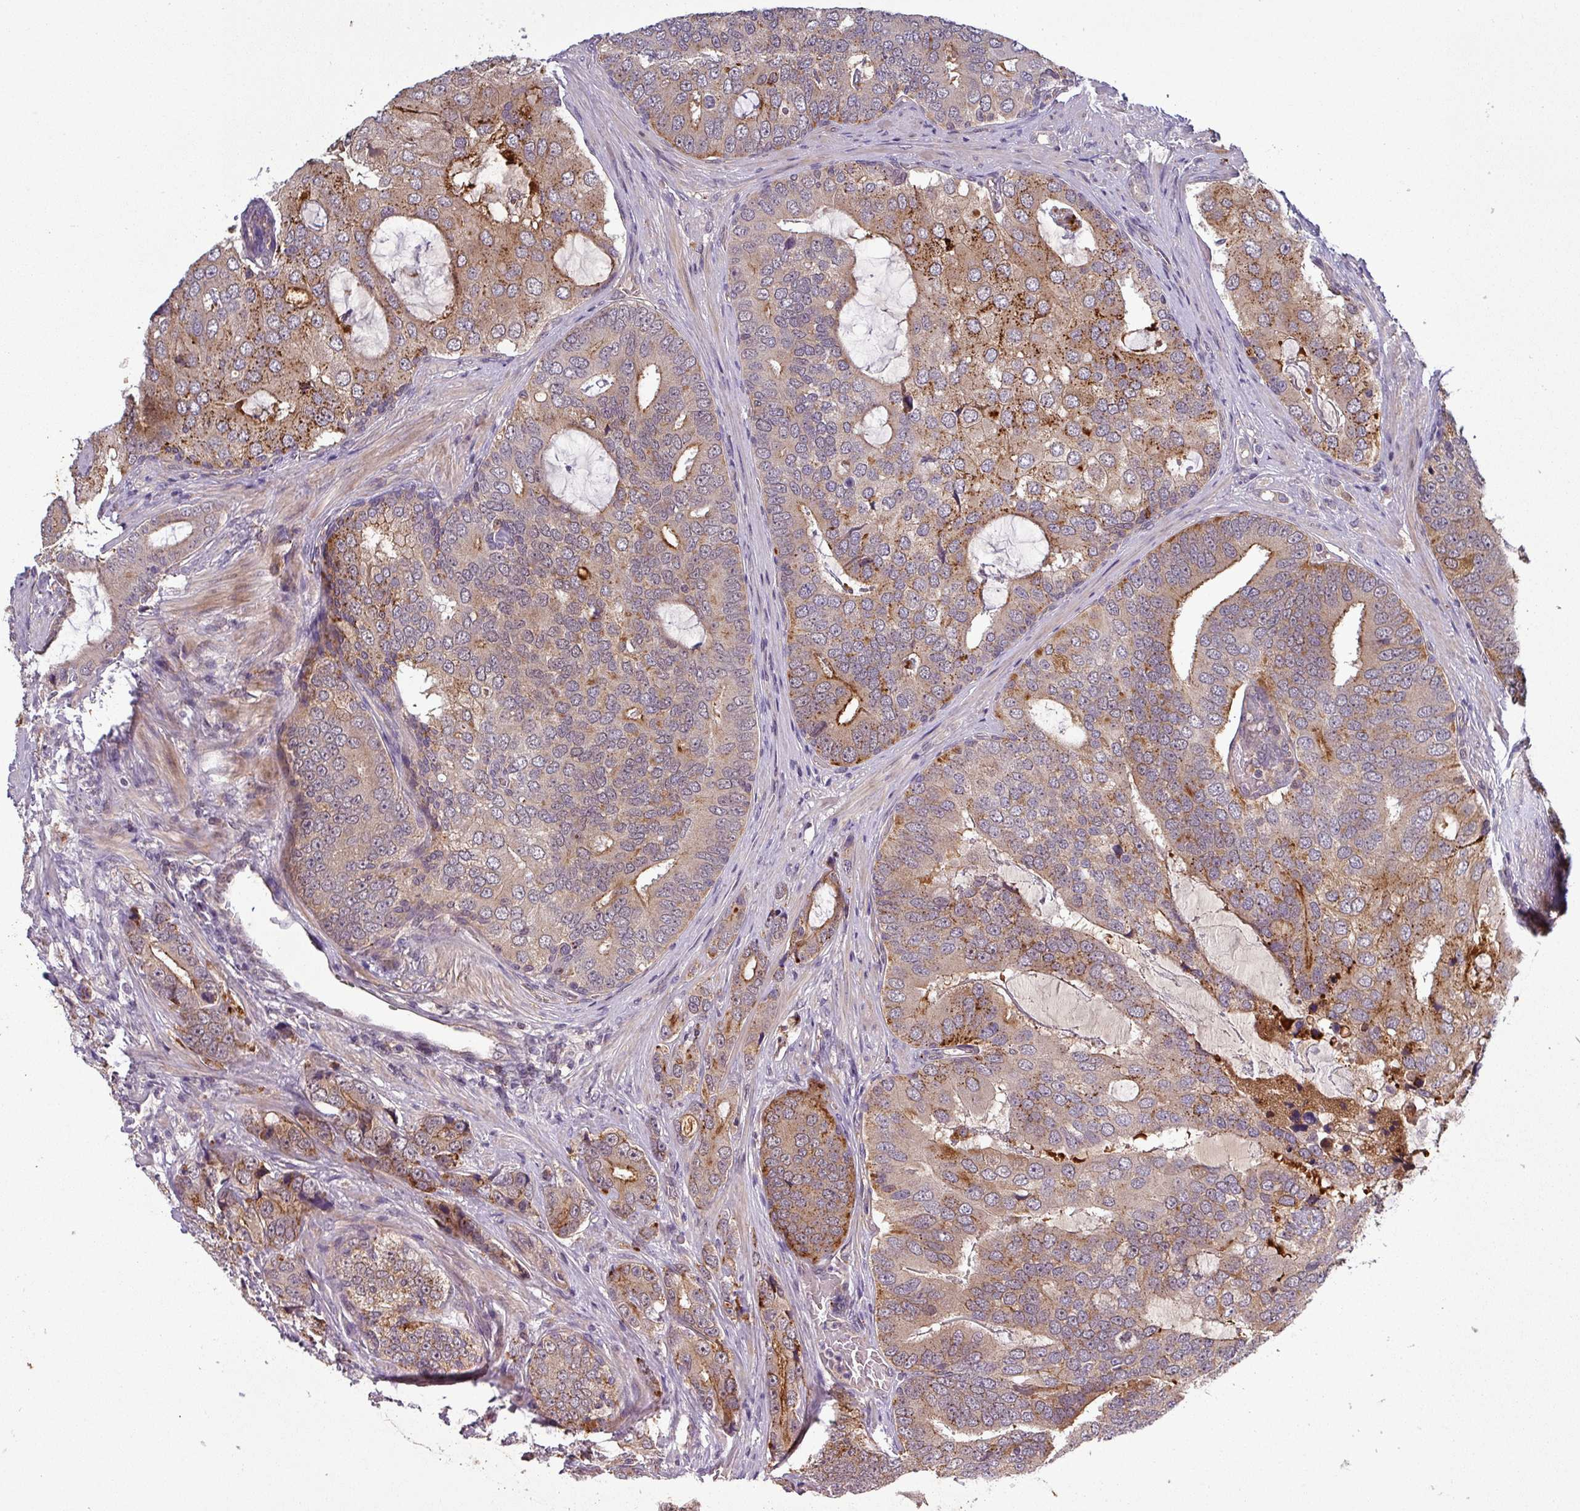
{"staining": {"intensity": "moderate", "quantity": "25%-75%", "location": "cytoplasmic/membranous"}, "tissue": "prostate cancer", "cell_type": "Tumor cells", "image_type": "cancer", "snomed": [{"axis": "morphology", "description": "Adenocarcinoma, High grade"}, {"axis": "topography", "description": "Prostate"}], "caption": "Prostate cancer (high-grade adenocarcinoma) stained for a protein displays moderate cytoplasmic/membranous positivity in tumor cells. The protein of interest is stained brown, and the nuclei are stained in blue (DAB IHC with brightfield microscopy, high magnification).", "gene": "PUS1", "patient": {"sex": "male", "age": 55}}